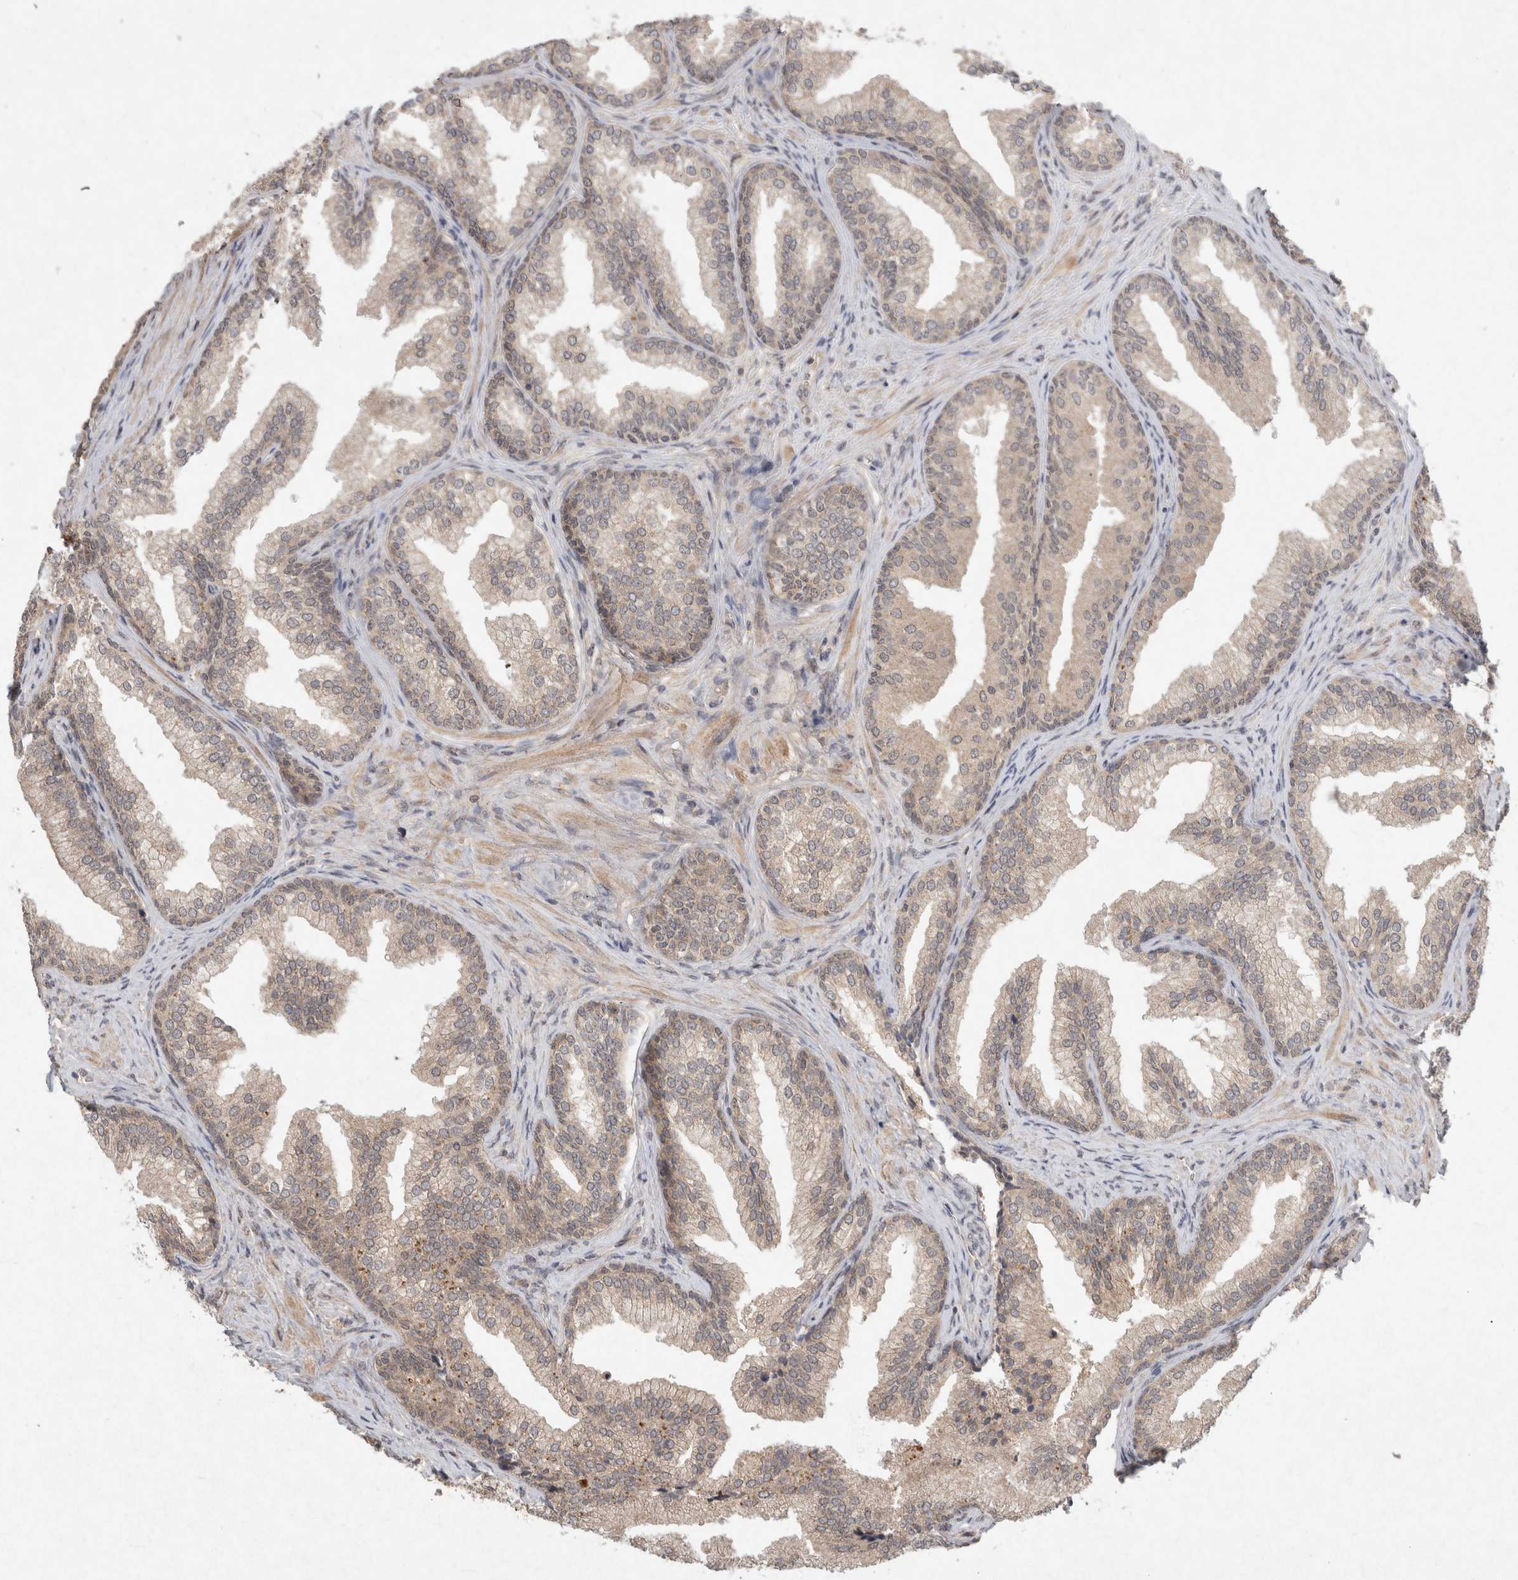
{"staining": {"intensity": "moderate", "quantity": "<25%", "location": "cytoplasmic/membranous"}, "tissue": "prostate", "cell_type": "Glandular cells", "image_type": "normal", "snomed": [{"axis": "morphology", "description": "Normal tissue, NOS"}, {"axis": "topography", "description": "Prostate"}], "caption": "Prostate stained with immunohistochemistry (IHC) displays moderate cytoplasmic/membranous staining in approximately <25% of glandular cells.", "gene": "LOXL2", "patient": {"sex": "male", "age": 76}}